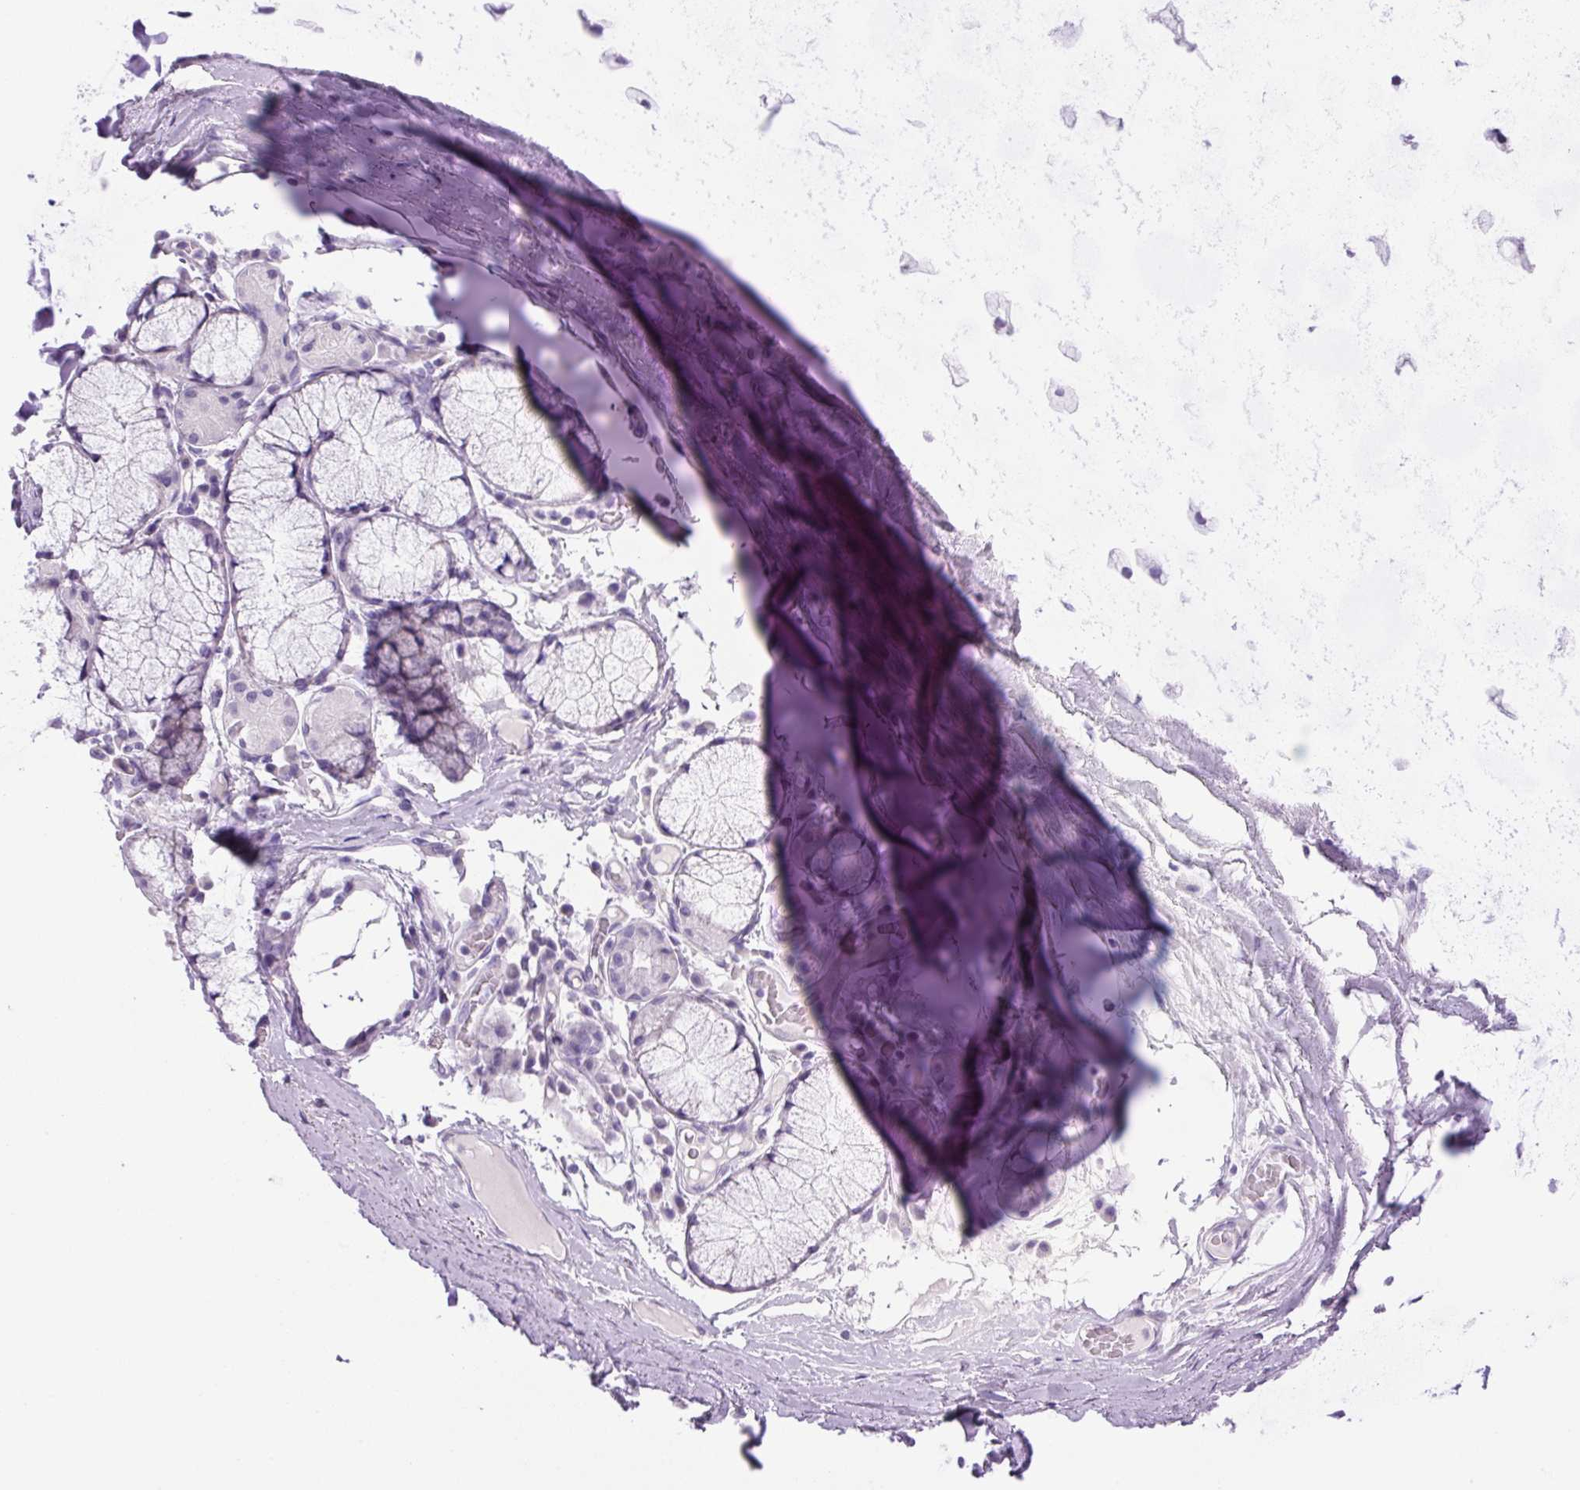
{"staining": {"intensity": "negative", "quantity": "none", "location": "none"}, "tissue": "adipose tissue", "cell_type": "Adipocytes", "image_type": "normal", "snomed": [{"axis": "morphology", "description": "Normal tissue, NOS"}, {"axis": "topography", "description": "Cartilage tissue"}, {"axis": "topography", "description": "Bronchus"}], "caption": "Immunohistochemistry of normal human adipose tissue demonstrates no expression in adipocytes.", "gene": "CHGA", "patient": {"sex": "male", "age": 56}}